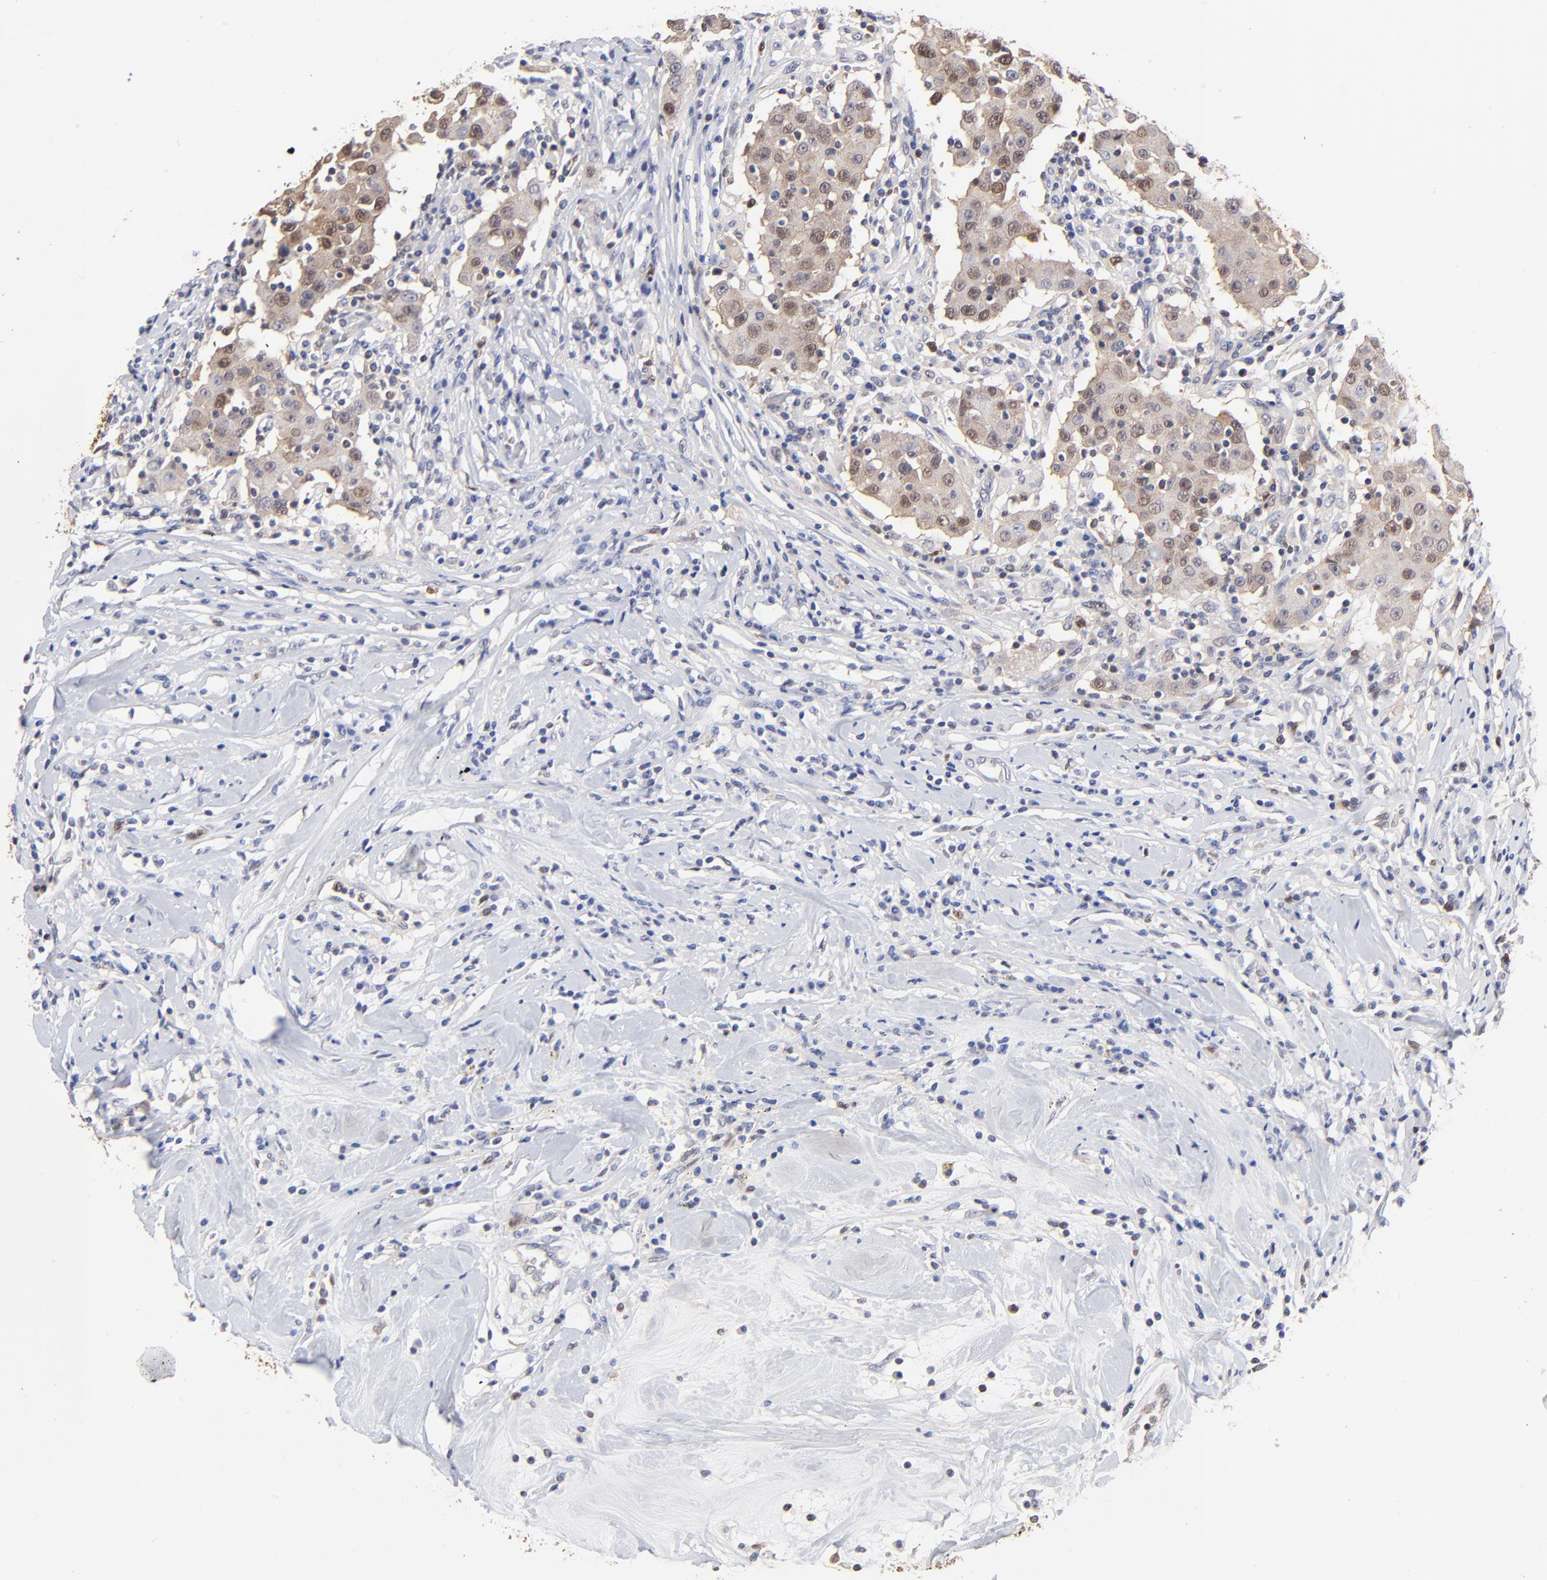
{"staining": {"intensity": "weak", "quantity": ">75%", "location": "cytoplasmic/membranous,nuclear"}, "tissue": "breast cancer", "cell_type": "Tumor cells", "image_type": "cancer", "snomed": [{"axis": "morphology", "description": "Duct carcinoma"}, {"axis": "topography", "description": "Breast"}], "caption": "High-power microscopy captured an IHC micrograph of invasive ductal carcinoma (breast), revealing weak cytoplasmic/membranous and nuclear positivity in approximately >75% of tumor cells.", "gene": "DCTPP1", "patient": {"sex": "female", "age": 27}}